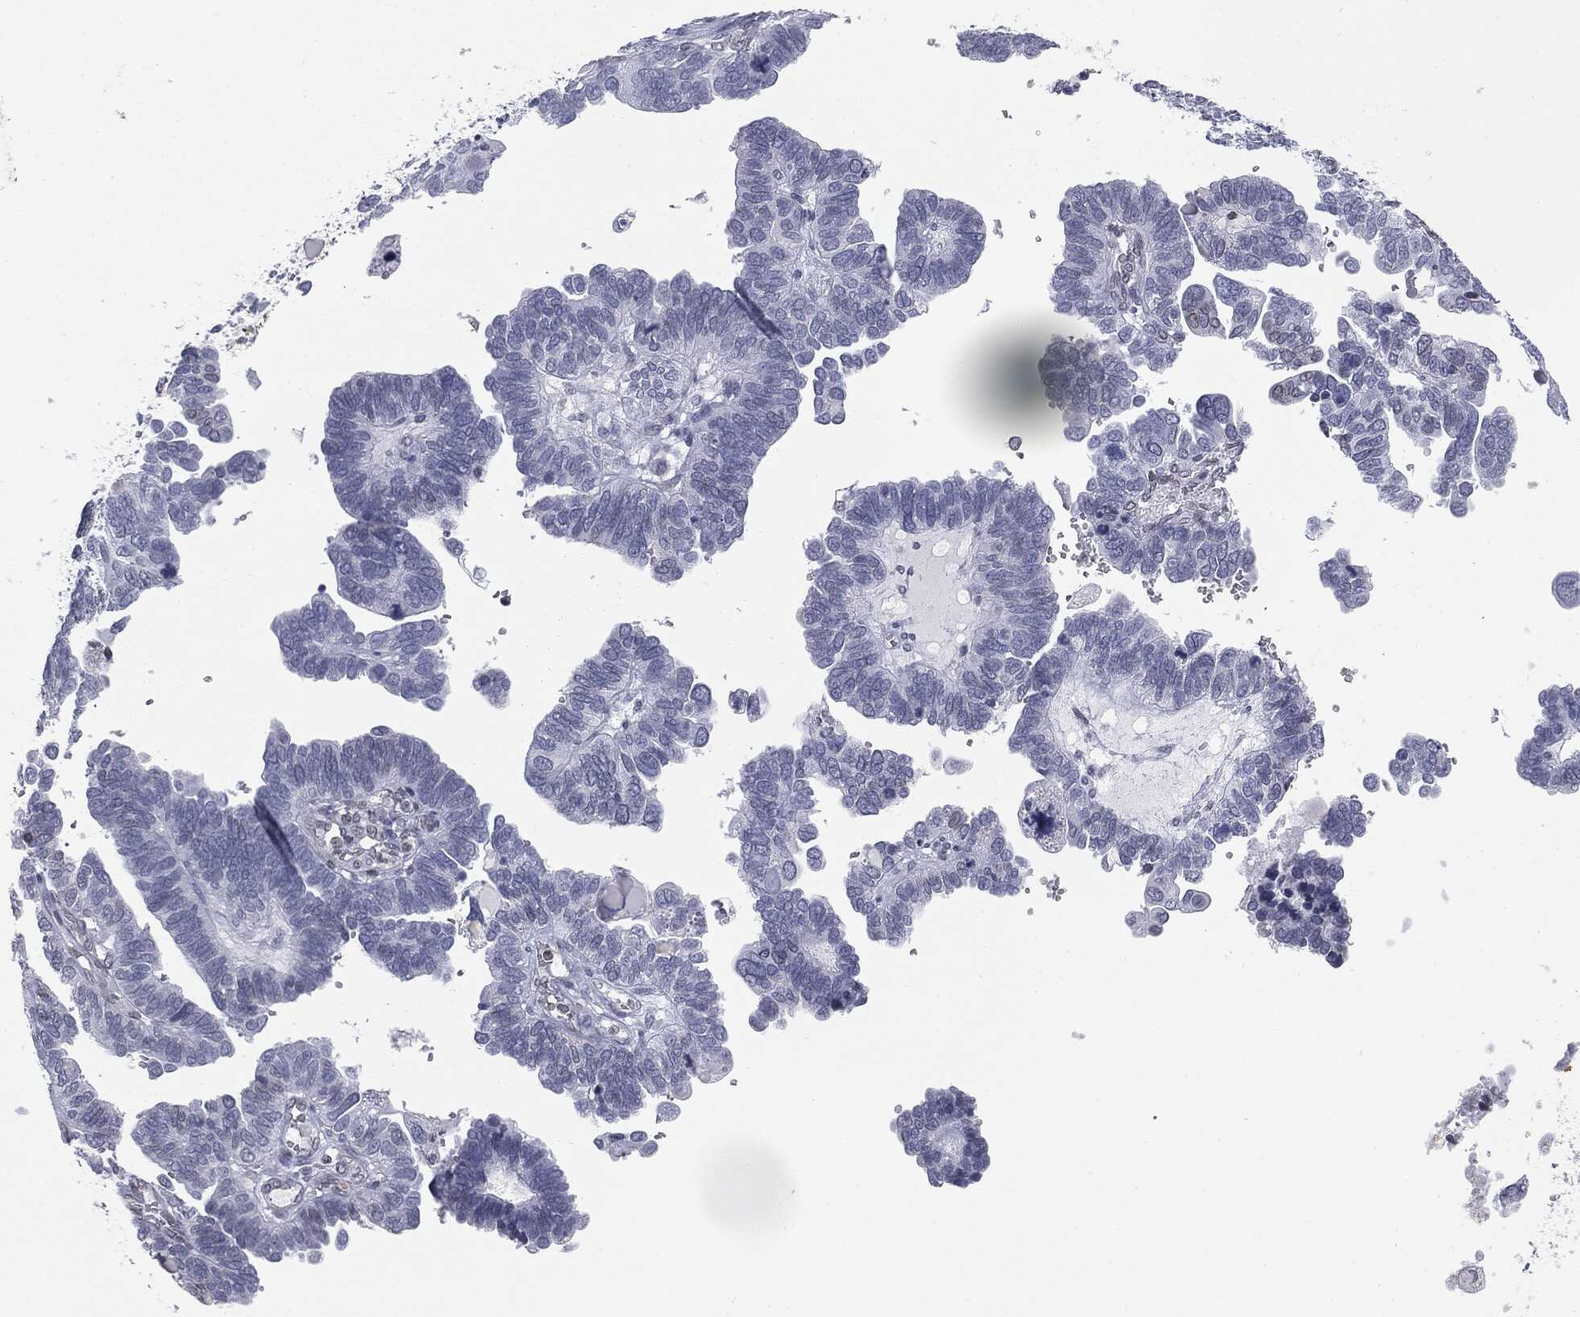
{"staining": {"intensity": "negative", "quantity": "none", "location": "none"}, "tissue": "ovarian cancer", "cell_type": "Tumor cells", "image_type": "cancer", "snomed": [{"axis": "morphology", "description": "Cystadenocarcinoma, serous, NOS"}, {"axis": "topography", "description": "Ovary"}], "caption": "IHC photomicrograph of neoplastic tissue: human serous cystadenocarcinoma (ovarian) stained with DAB (3,3'-diaminobenzidine) displays no significant protein positivity in tumor cells.", "gene": "ALDOB", "patient": {"sex": "female", "age": 51}}